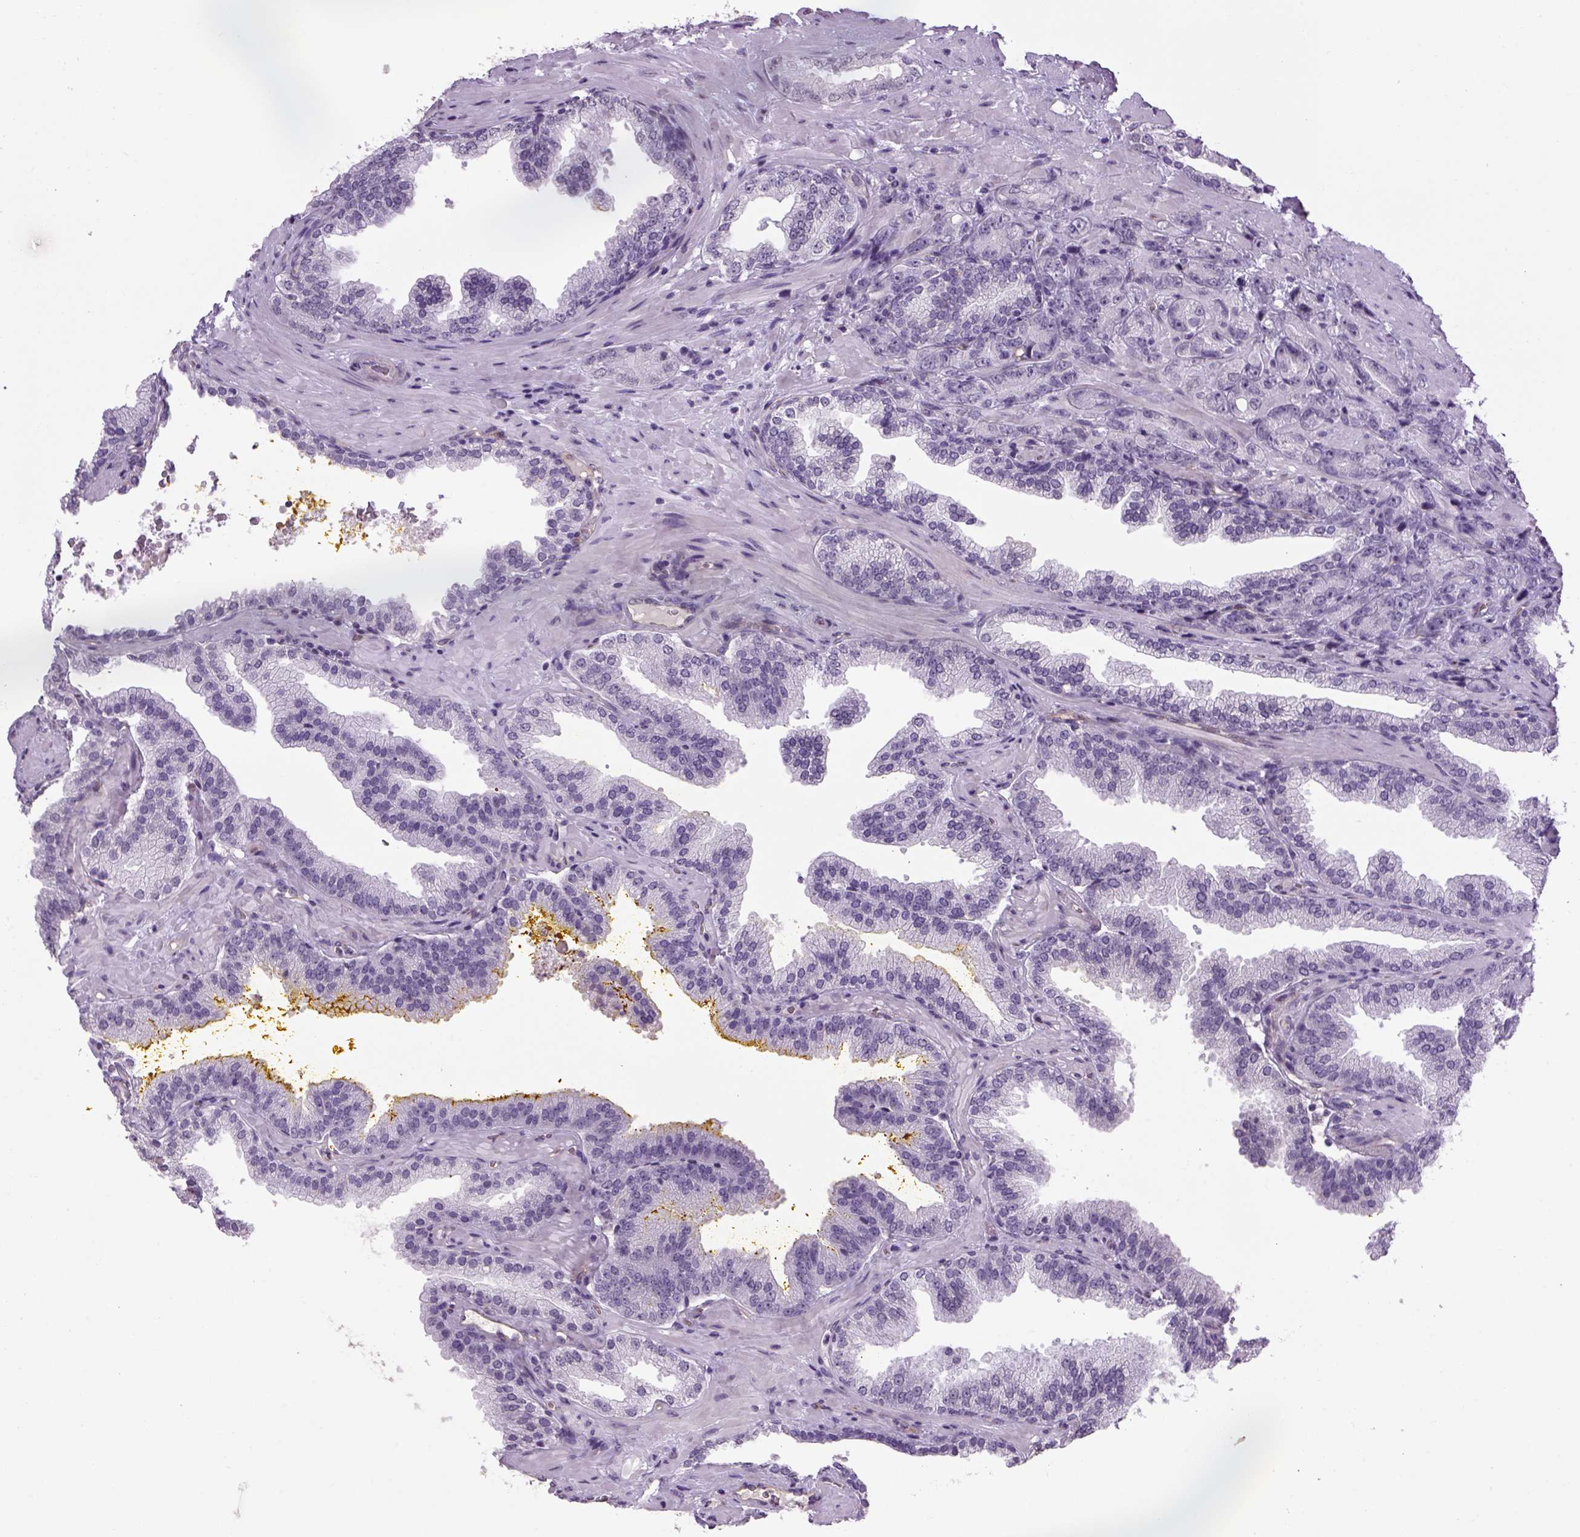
{"staining": {"intensity": "negative", "quantity": "none", "location": "none"}, "tissue": "prostate cancer", "cell_type": "Tumor cells", "image_type": "cancer", "snomed": [{"axis": "morphology", "description": "Adenocarcinoma, NOS"}, {"axis": "topography", "description": "Prostate"}], "caption": "High magnification brightfield microscopy of prostate adenocarcinoma stained with DAB (brown) and counterstained with hematoxylin (blue): tumor cells show no significant staining.", "gene": "PRRT1", "patient": {"sex": "male", "age": 63}}